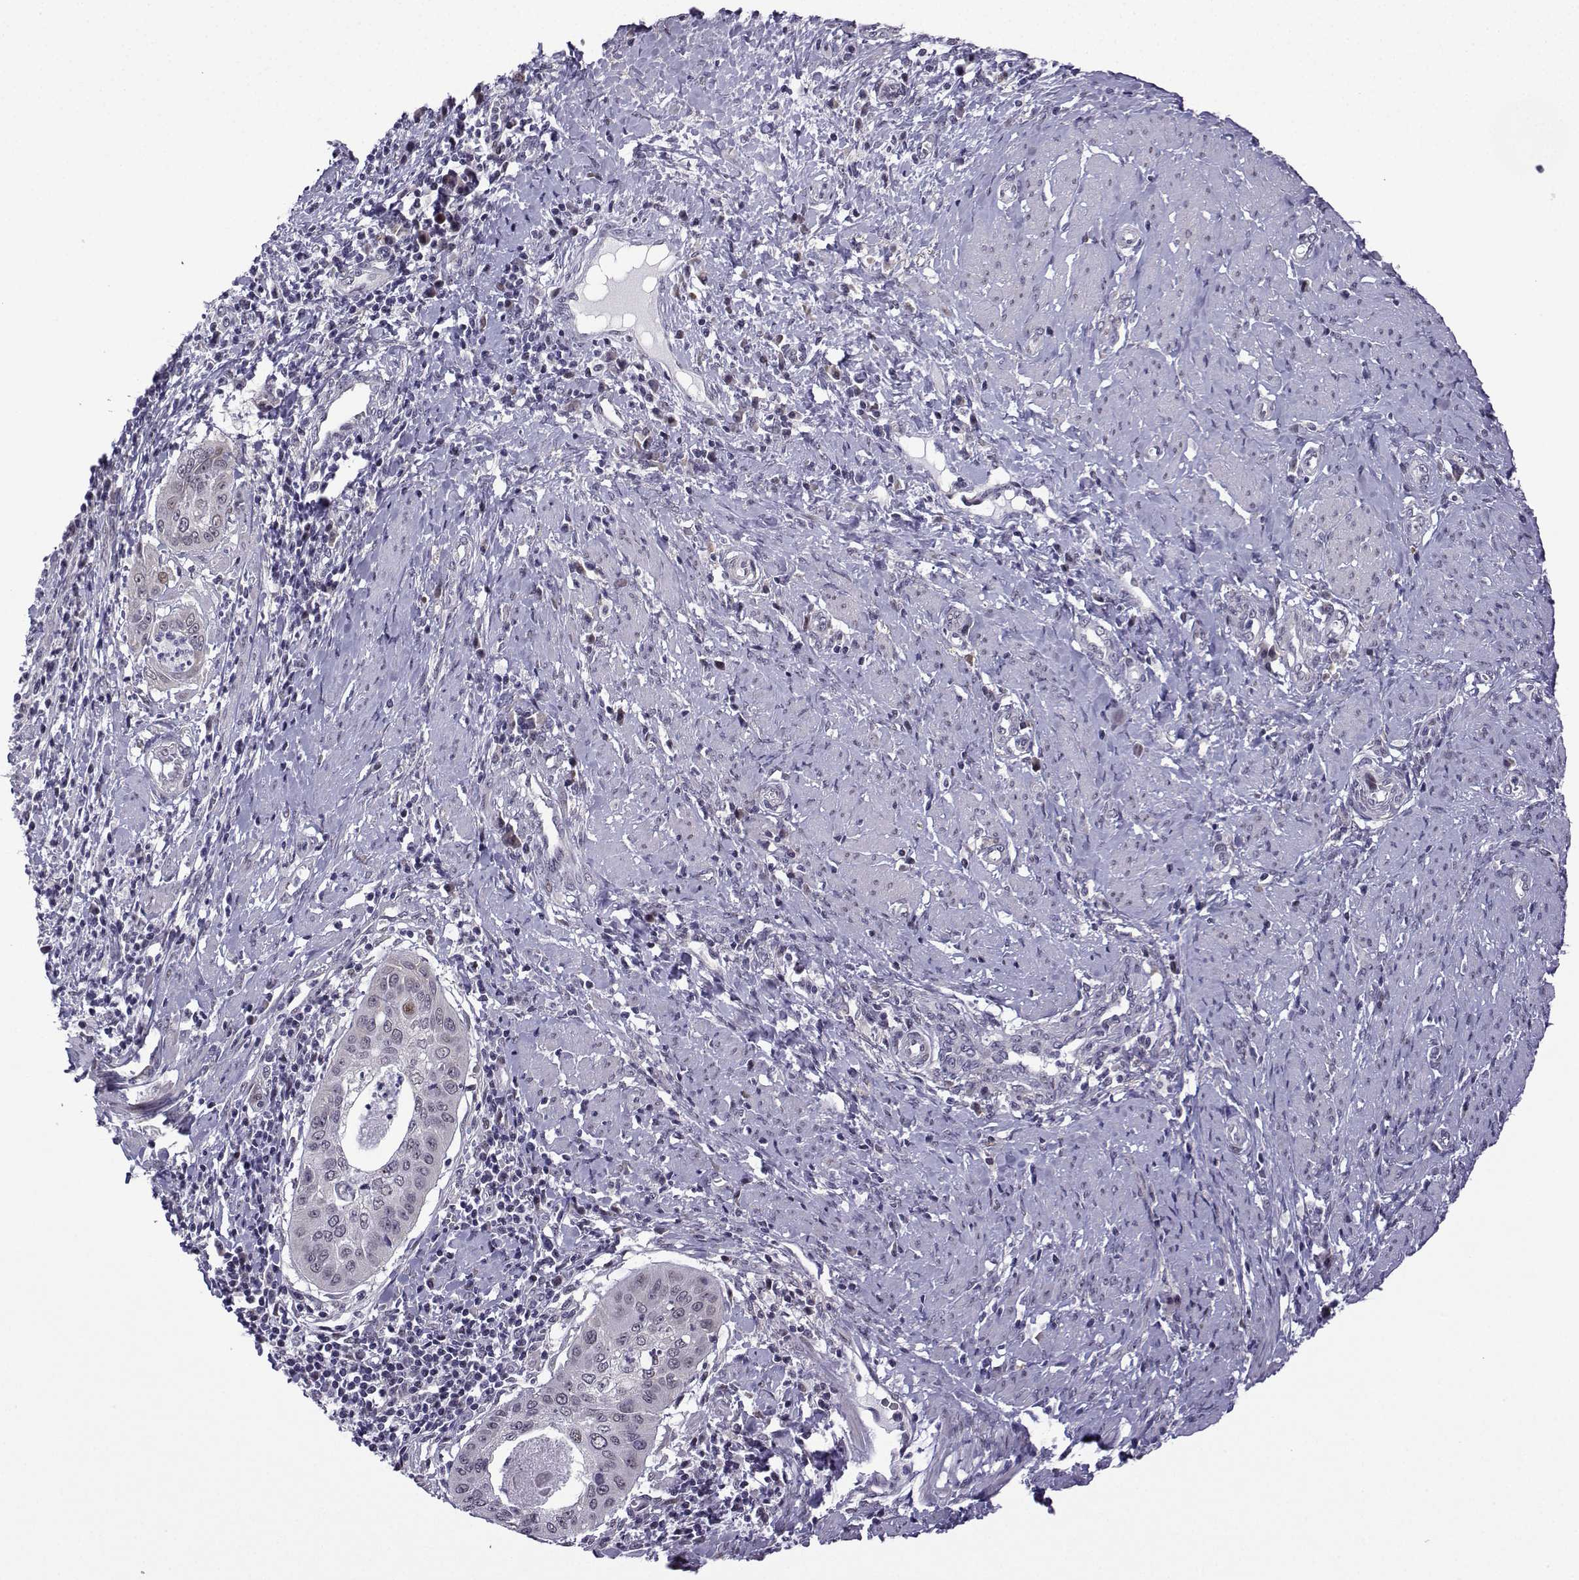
{"staining": {"intensity": "weak", "quantity": "<25%", "location": "nuclear"}, "tissue": "cervical cancer", "cell_type": "Tumor cells", "image_type": "cancer", "snomed": [{"axis": "morphology", "description": "Squamous cell carcinoma, NOS"}, {"axis": "topography", "description": "Cervix"}], "caption": "Immunohistochemistry (IHC) image of cervical cancer stained for a protein (brown), which reveals no expression in tumor cells.", "gene": "FGF3", "patient": {"sex": "female", "age": 39}}